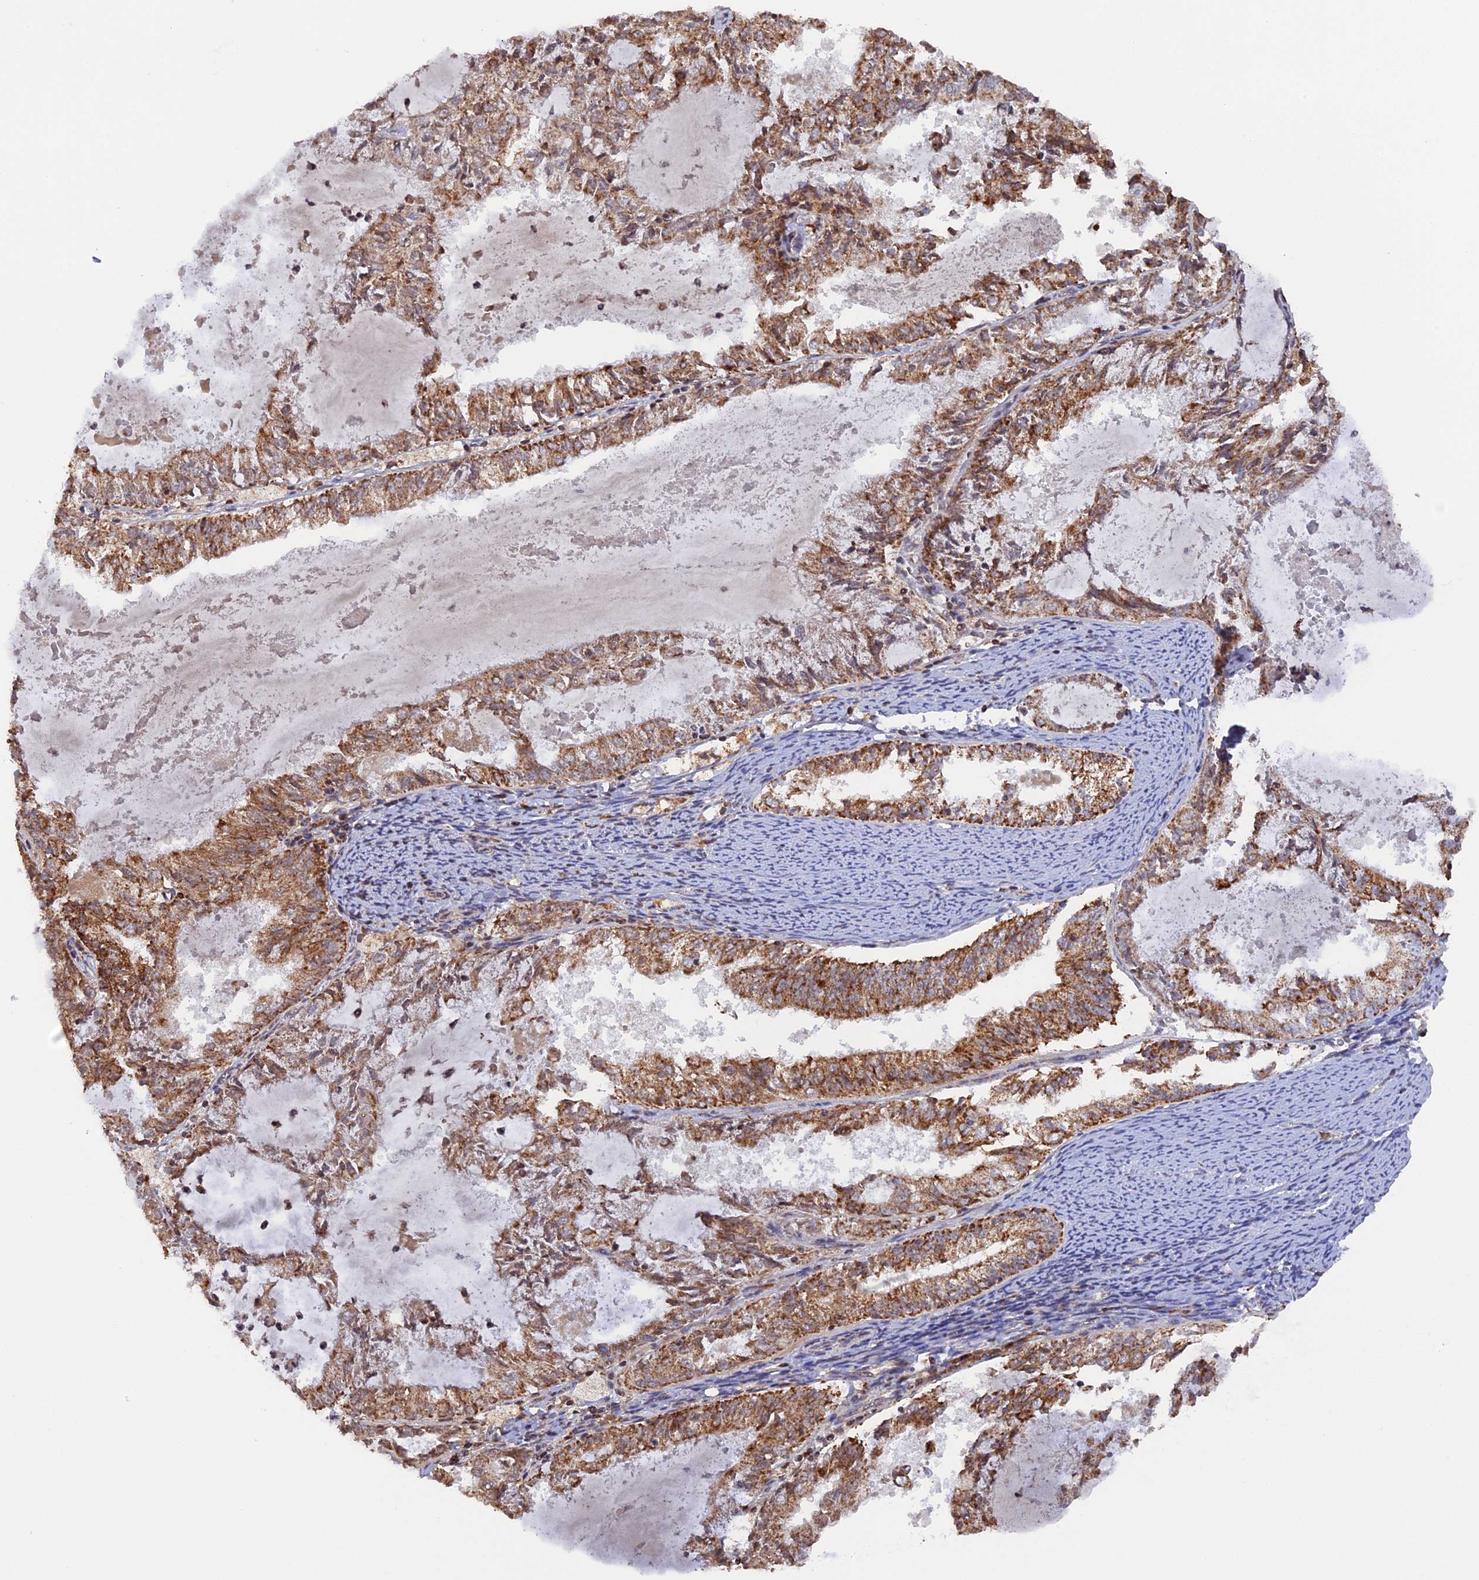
{"staining": {"intensity": "moderate", "quantity": ">75%", "location": "cytoplasmic/membranous"}, "tissue": "endometrial cancer", "cell_type": "Tumor cells", "image_type": "cancer", "snomed": [{"axis": "morphology", "description": "Adenocarcinoma, NOS"}, {"axis": "topography", "description": "Endometrium"}], "caption": "Tumor cells display medium levels of moderate cytoplasmic/membranous positivity in approximately >75% of cells in endometrial adenocarcinoma. (DAB = brown stain, brightfield microscopy at high magnification).", "gene": "MPV17L", "patient": {"sex": "female", "age": 57}}